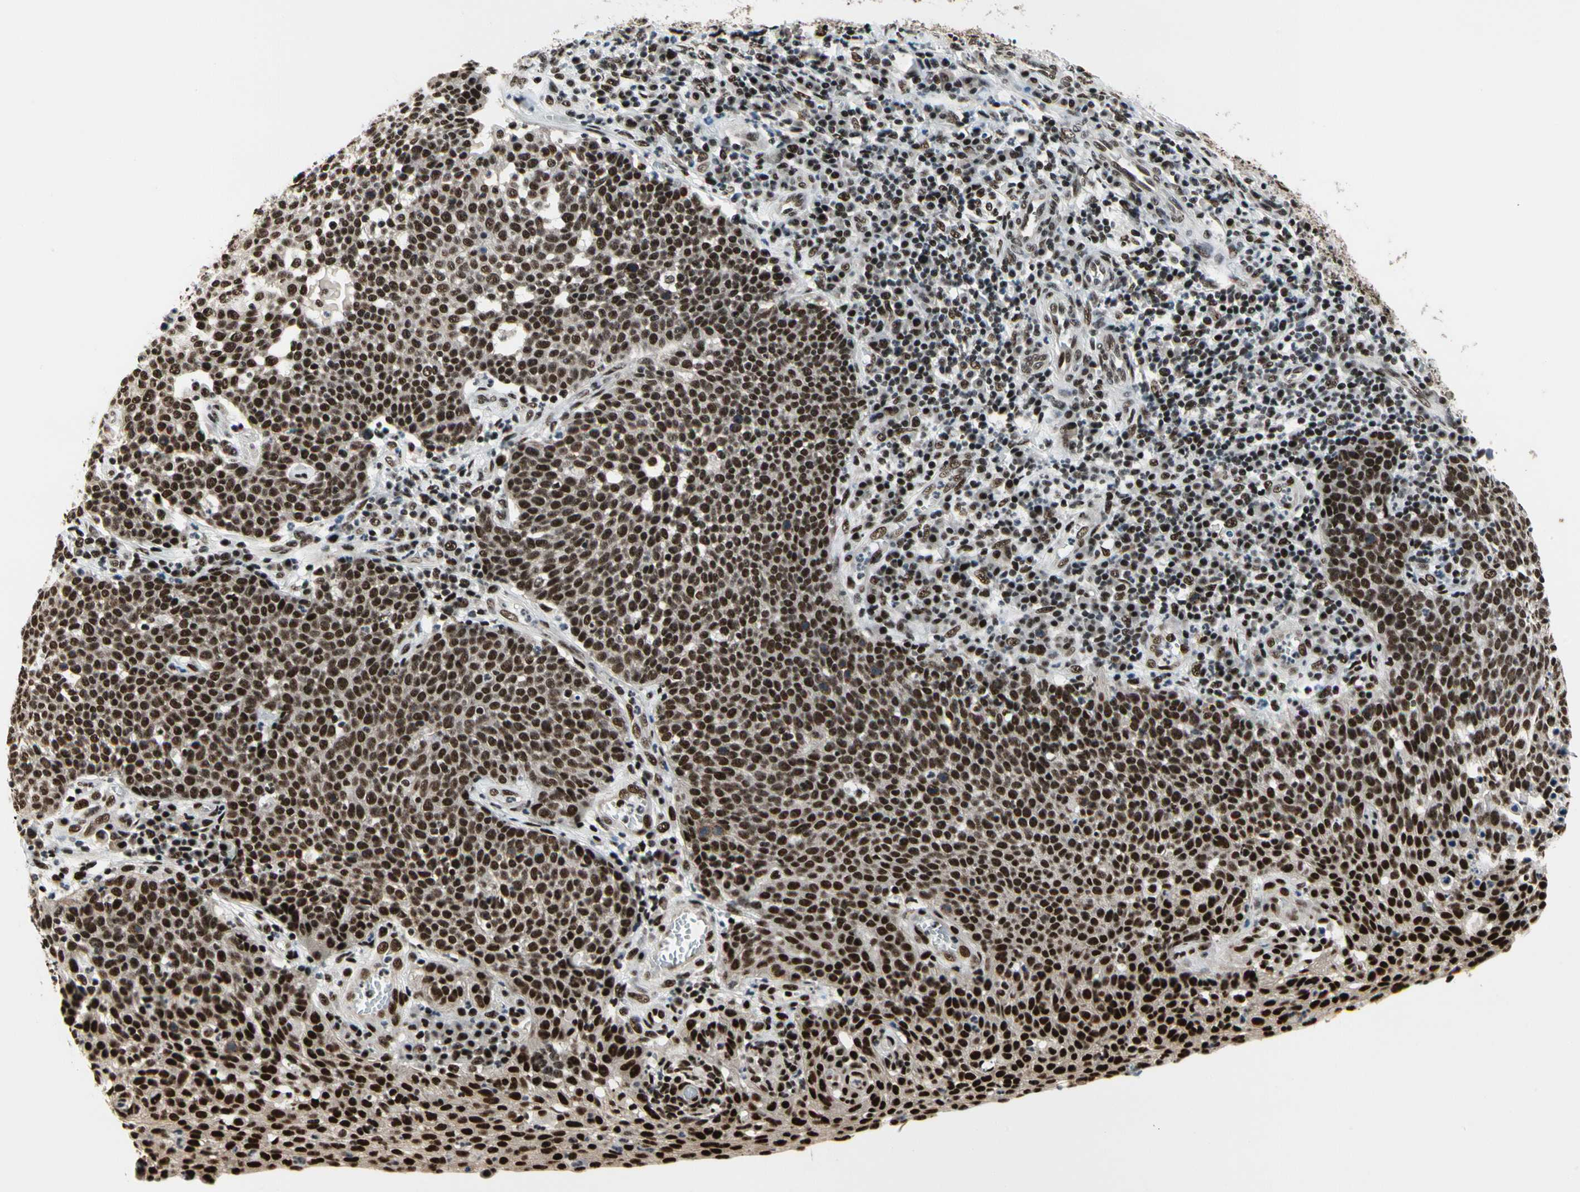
{"staining": {"intensity": "strong", "quantity": ">75%", "location": "nuclear"}, "tissue": "cervical cancer", "cell_type": "Tumor cells", "image_type": "cancer", "snomed": [{"axis": "morphology", "description": "Squamous cell carcinoma, NOS"}, {"axis": "topography", "description": "Cervix"}], "caption": "About >75% of tumor cells in human cervical cancer exhibit strong nuclear protein staining as visualized by brown immunohistochemical staining.", "gene": "SRSF11", "patient": {"sex": "female", "age": 34}}